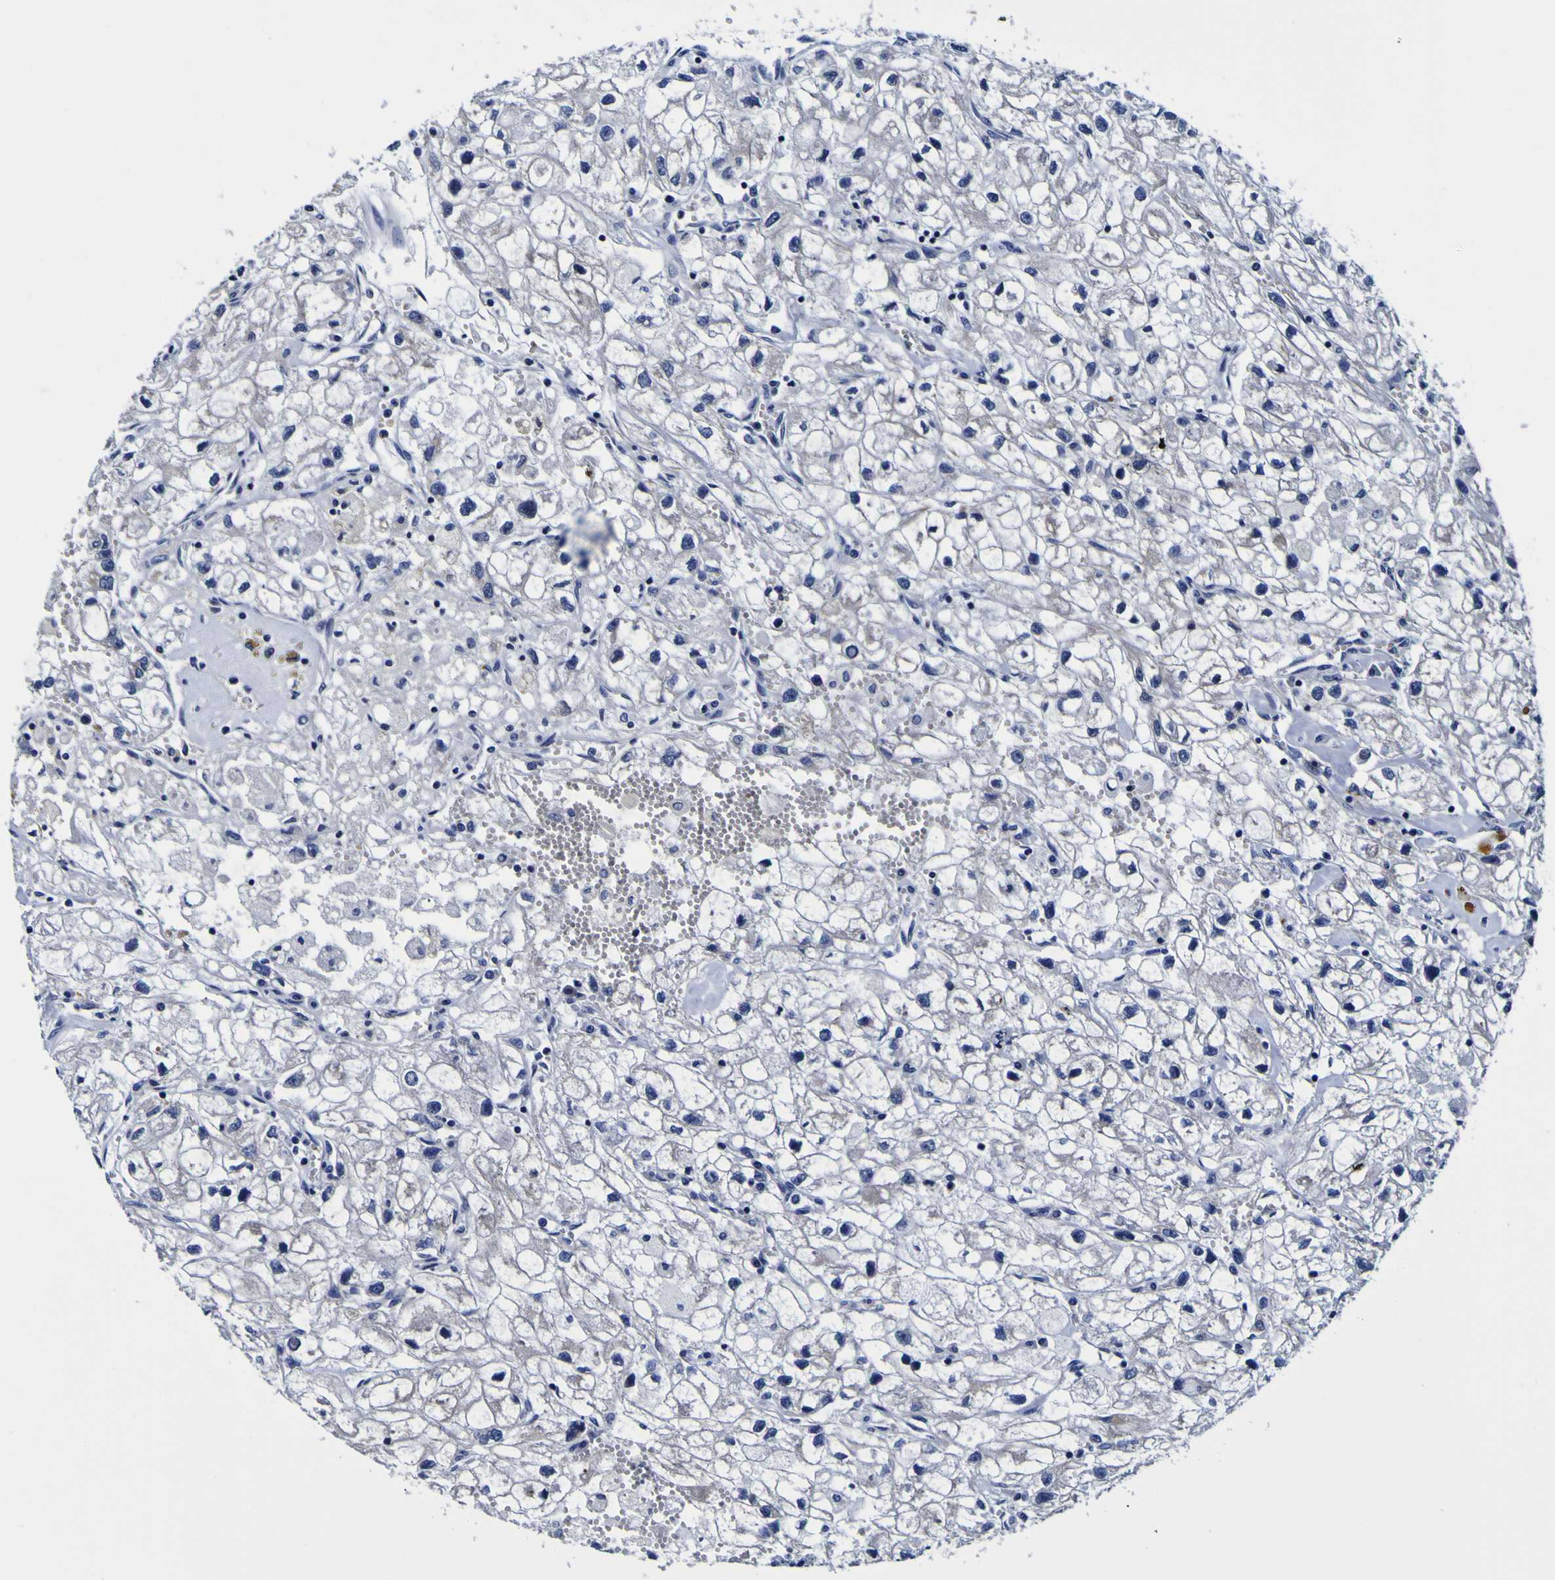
{"staining": {"intensity": "negative", "quantity": "none", "location": "none"}, "tissue": "renal cancer", "cell_type": "Tumor cells", "image_type": "cancer", "snomed": [{"axis": "morphology", "description": "Adenocarcinoma, NOS"}, {"axis": "topography", "description": "Kidney"}], "caption": "There is no significant positivity in tumor cells of renal cancer (adenocarcinoma).", "gene": "PDLIM4", "patient": {"sex": "female", "age": 70}}